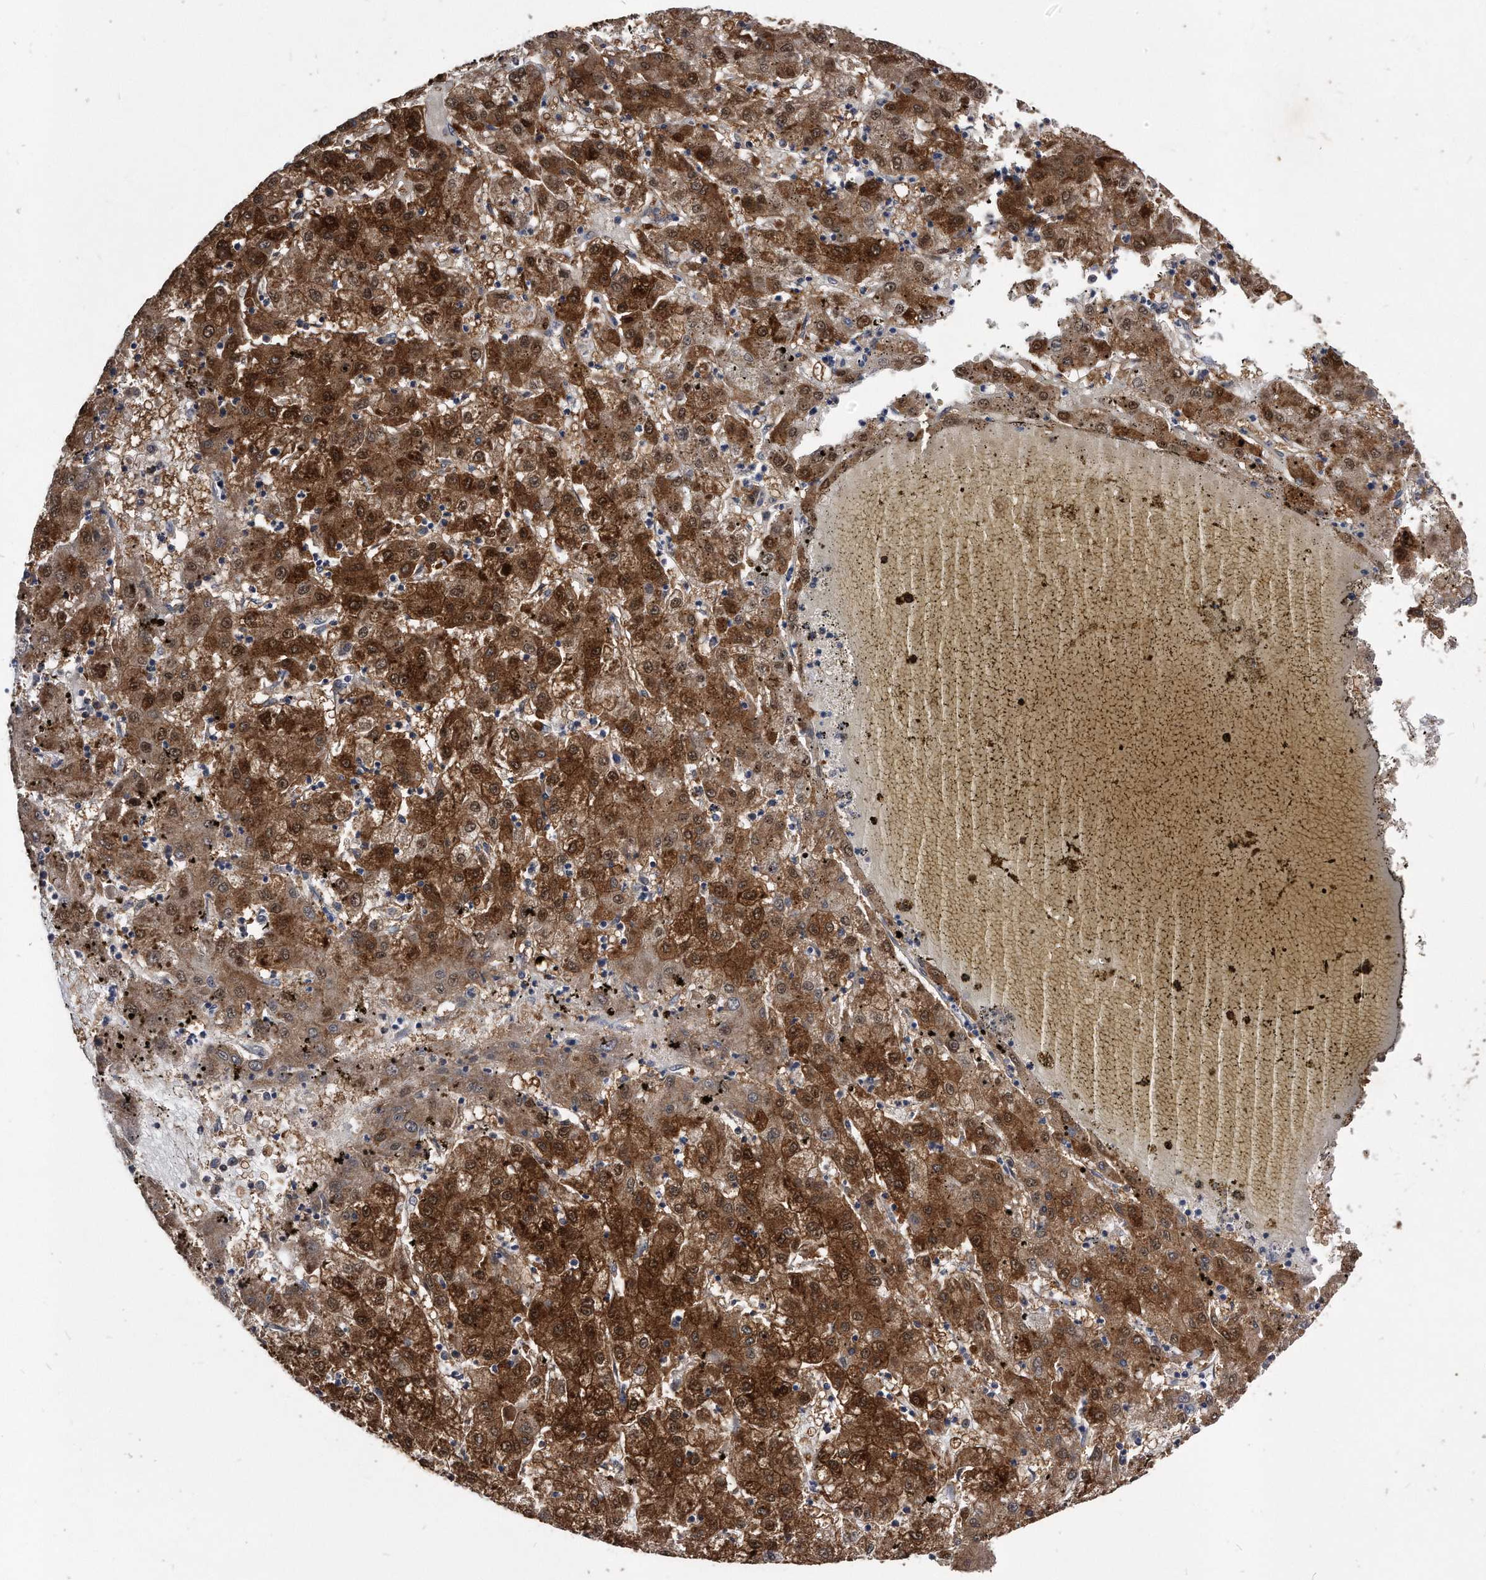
{"staining": {"intensity": "strong", "quantity": ">75%", "location": "cytoplasmic/membranous"}, "tissue": "liver cancer", "cell_type": "Tumor cells", "image_type": "cancer", "snomed": [{"axis": "morphology", "description": "Carcinoma, Hepatocellular, NOS"}, {"axis": "topography", "description": "Liver"}], "caption": "Protein expression analysis of human liver cancer (hepatocellular carcinoma) reveals strong cytoplasmic/membranous positivity in approximately >75% of tumor cells.", "gene": "IL20RA", "patient": {"sex": "male", "age": 72}}